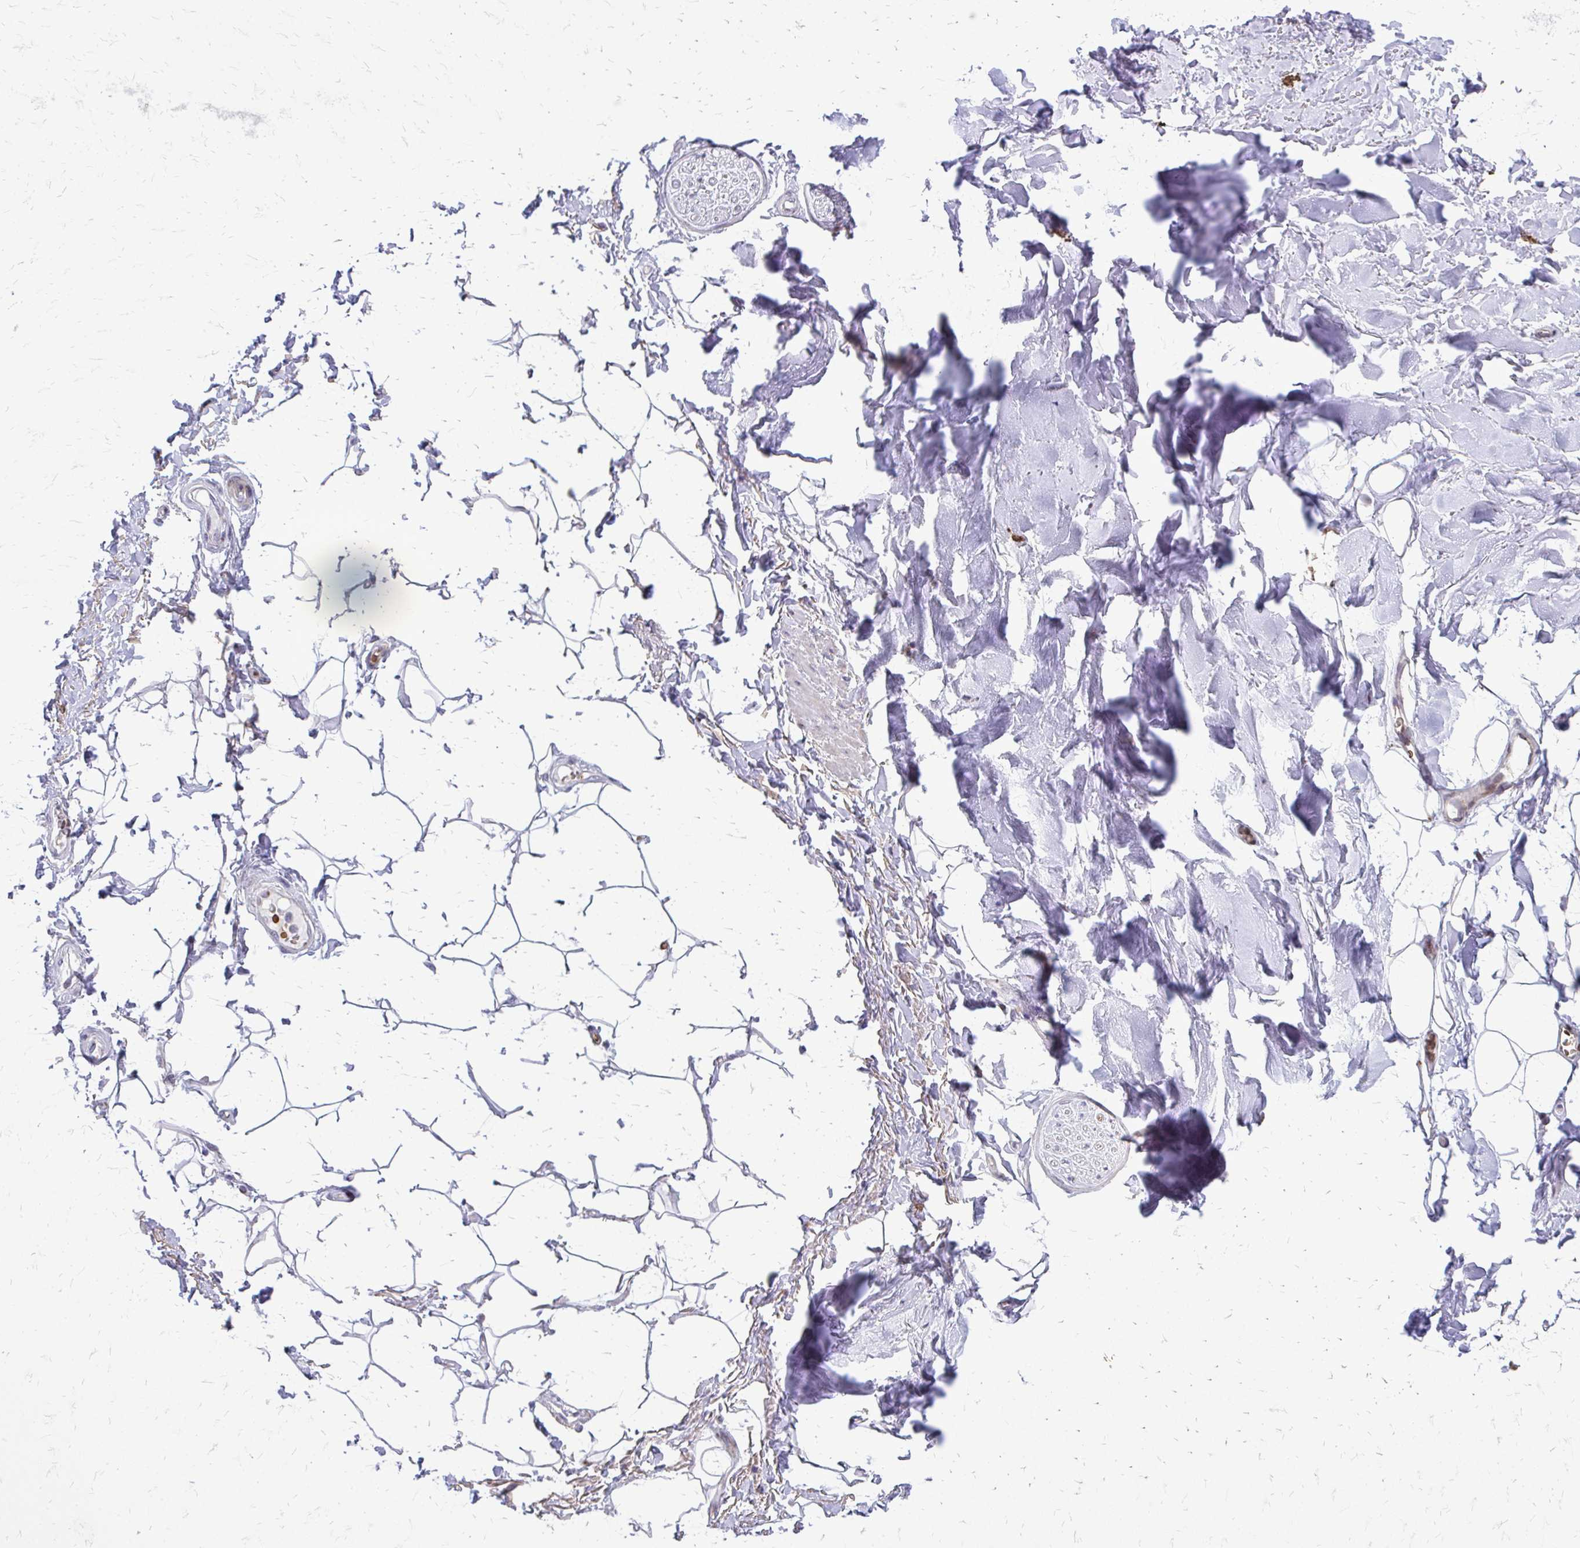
{"staining": {"intensity": "negative", "quantity": "none", "location": "none"}, "tissue": "adipose tissue", "cell_type": "Adipocytes", "image_type": "normal", "snomed": [{"axis": "morphology", "description": "Normal tissue, NOS"}, {"axis": "topography", "description": "Peripheral nerve tissue"}], "caption": "Adipocytes show no significant expression in benign adipose tissue. (Stains: DAB IHC with hematoxylin counter stain, Microscopy: brightfield microscopy at high magnification).", "gene": "FUNDC2", "patient": {"sex": "male", "age": 51}}